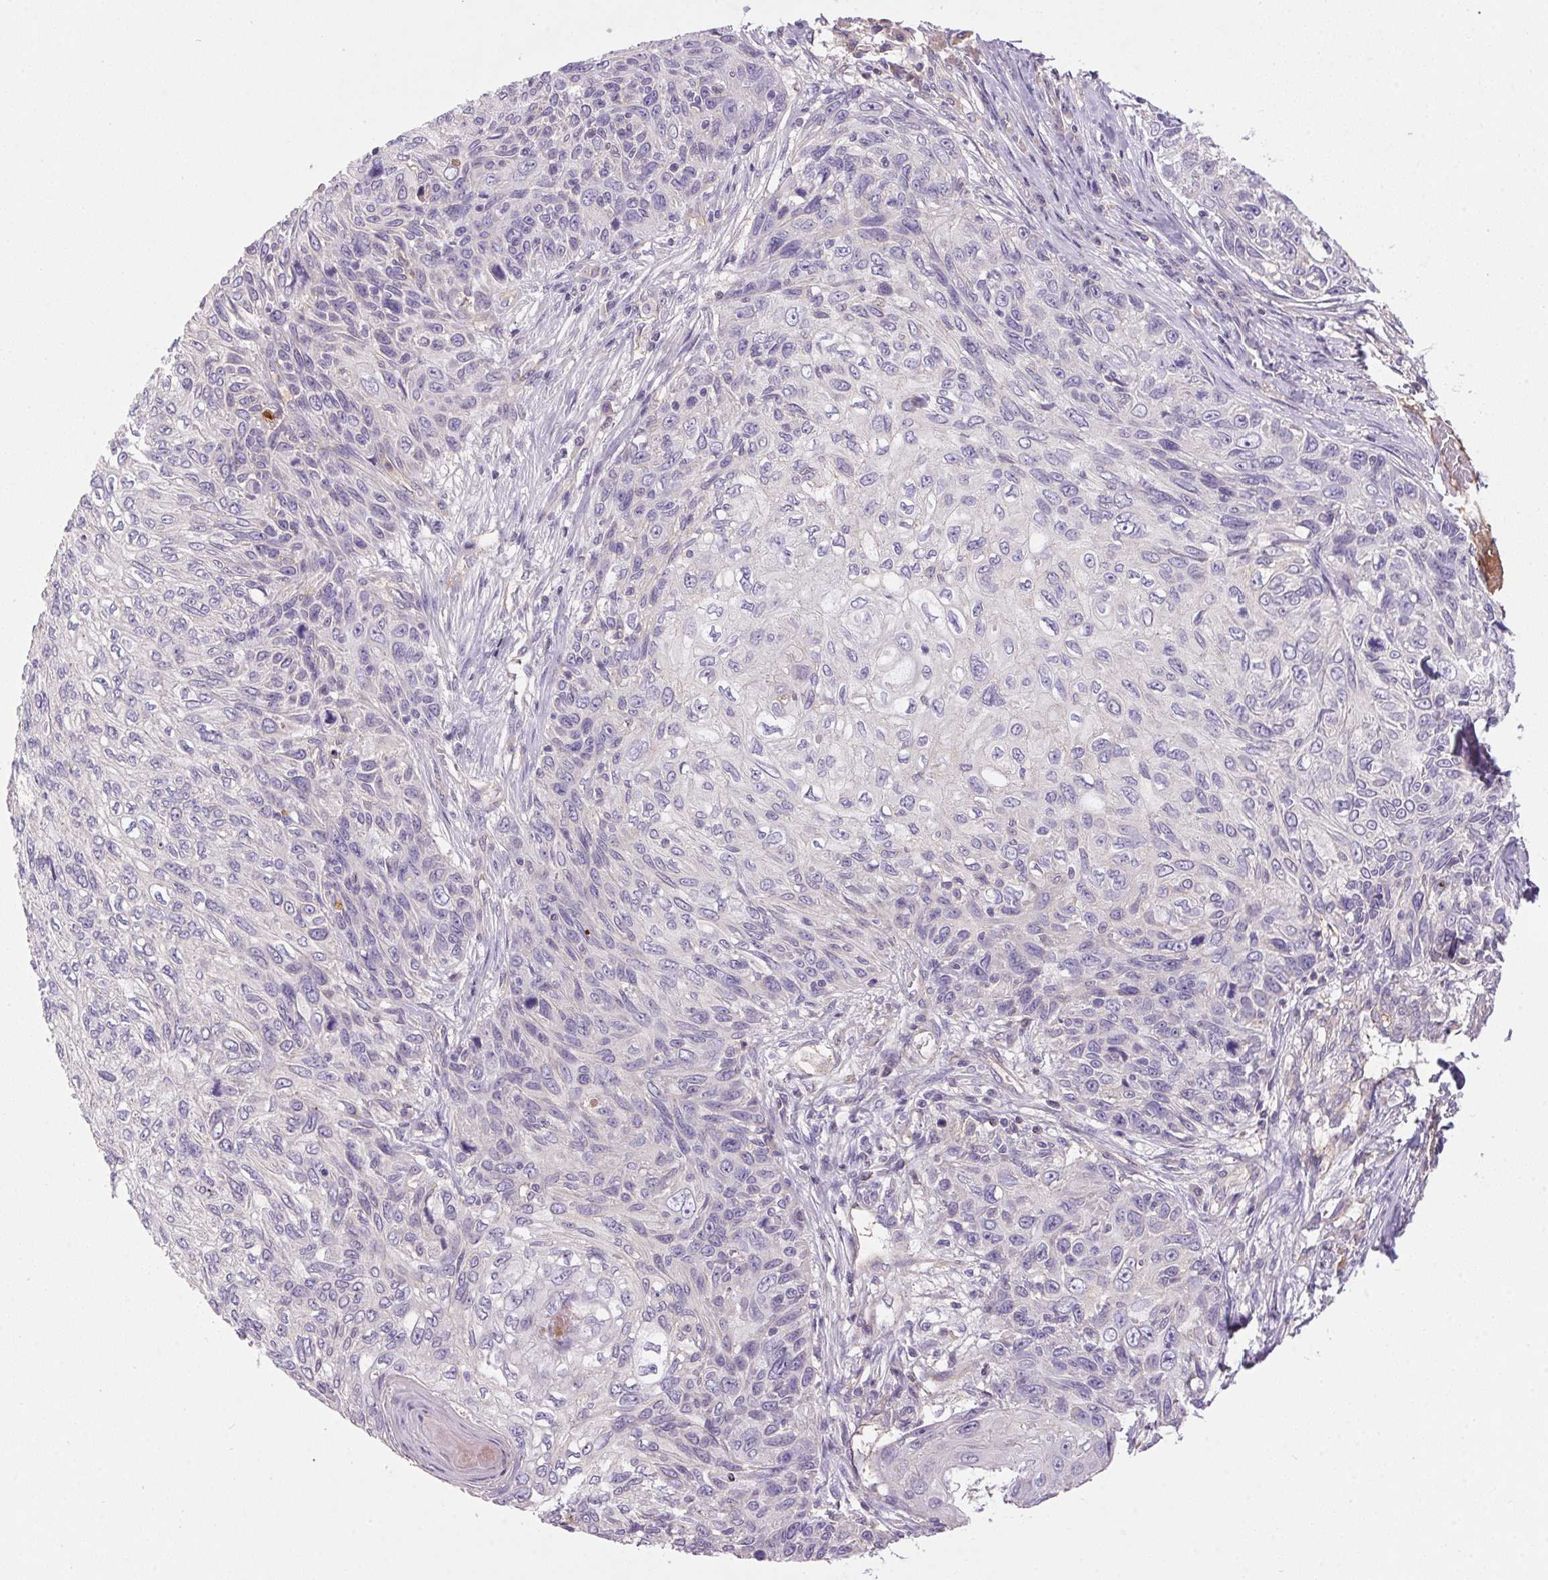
{"staining": {"intensity": "negative", "quantity": "none", "location": "none"}, "tissue": "skin cancer", "cell_type": "Tumor cells", "image_type": "cancer", "snomed": [{"axis": "morphology", "description": "Squamous cell carcinoma, NOS"}, {"axis": "topography", "description": "Skin"}], "caption": "The immunohistochemistry (IHC) photomicrograph has no significant expression in tumor cells of skin cancer (squamous cell carcinoma) tissue.", "gene": "APOC4", "patient": {"sex": "male", "age": 92}}